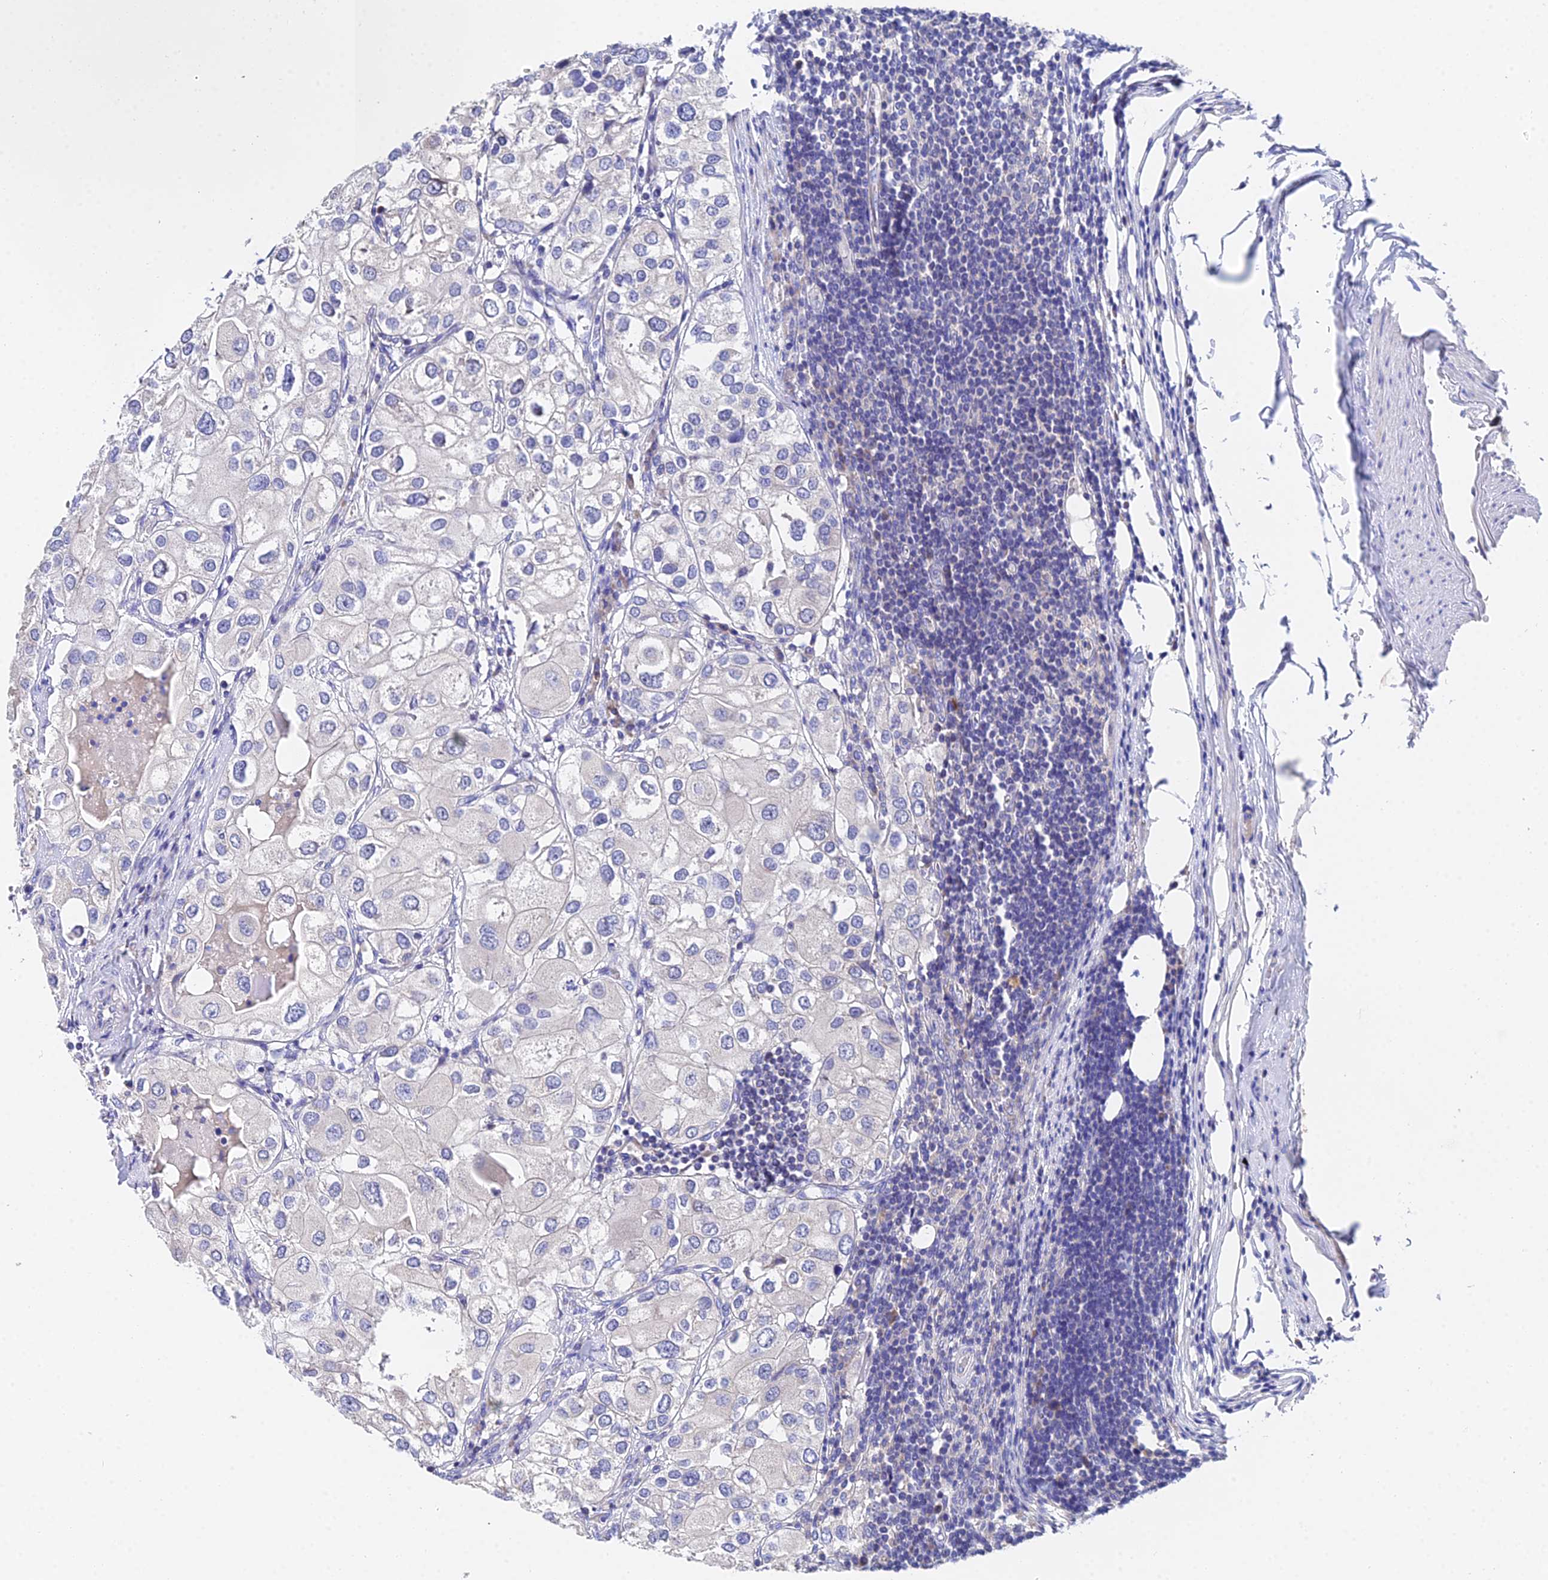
{"staining": {"intensity": "negative", "quantity": "none", "location": "none"}, "tissue": "urothelial cancer", "cell_type": "Tumor cells", "image_type": "cancer", "snomed": [{"axis": "morphology", "description": "Urothelial carcinoma, High grade"}, {"axis": "topography", "description": "Urinary bladder"}], "caption": "Photomicrograph shows no protein positivity in tumor cells of urothelial carcinoma (high-grade) tissue. The staining was performed using DAB to visualize the protein expression in brown, while the nuclei were stained in blue with hematoxylin (Magnification: 20x).", "gene": "UBE2L3", "patient": {"sex": "male", "age": 64}}